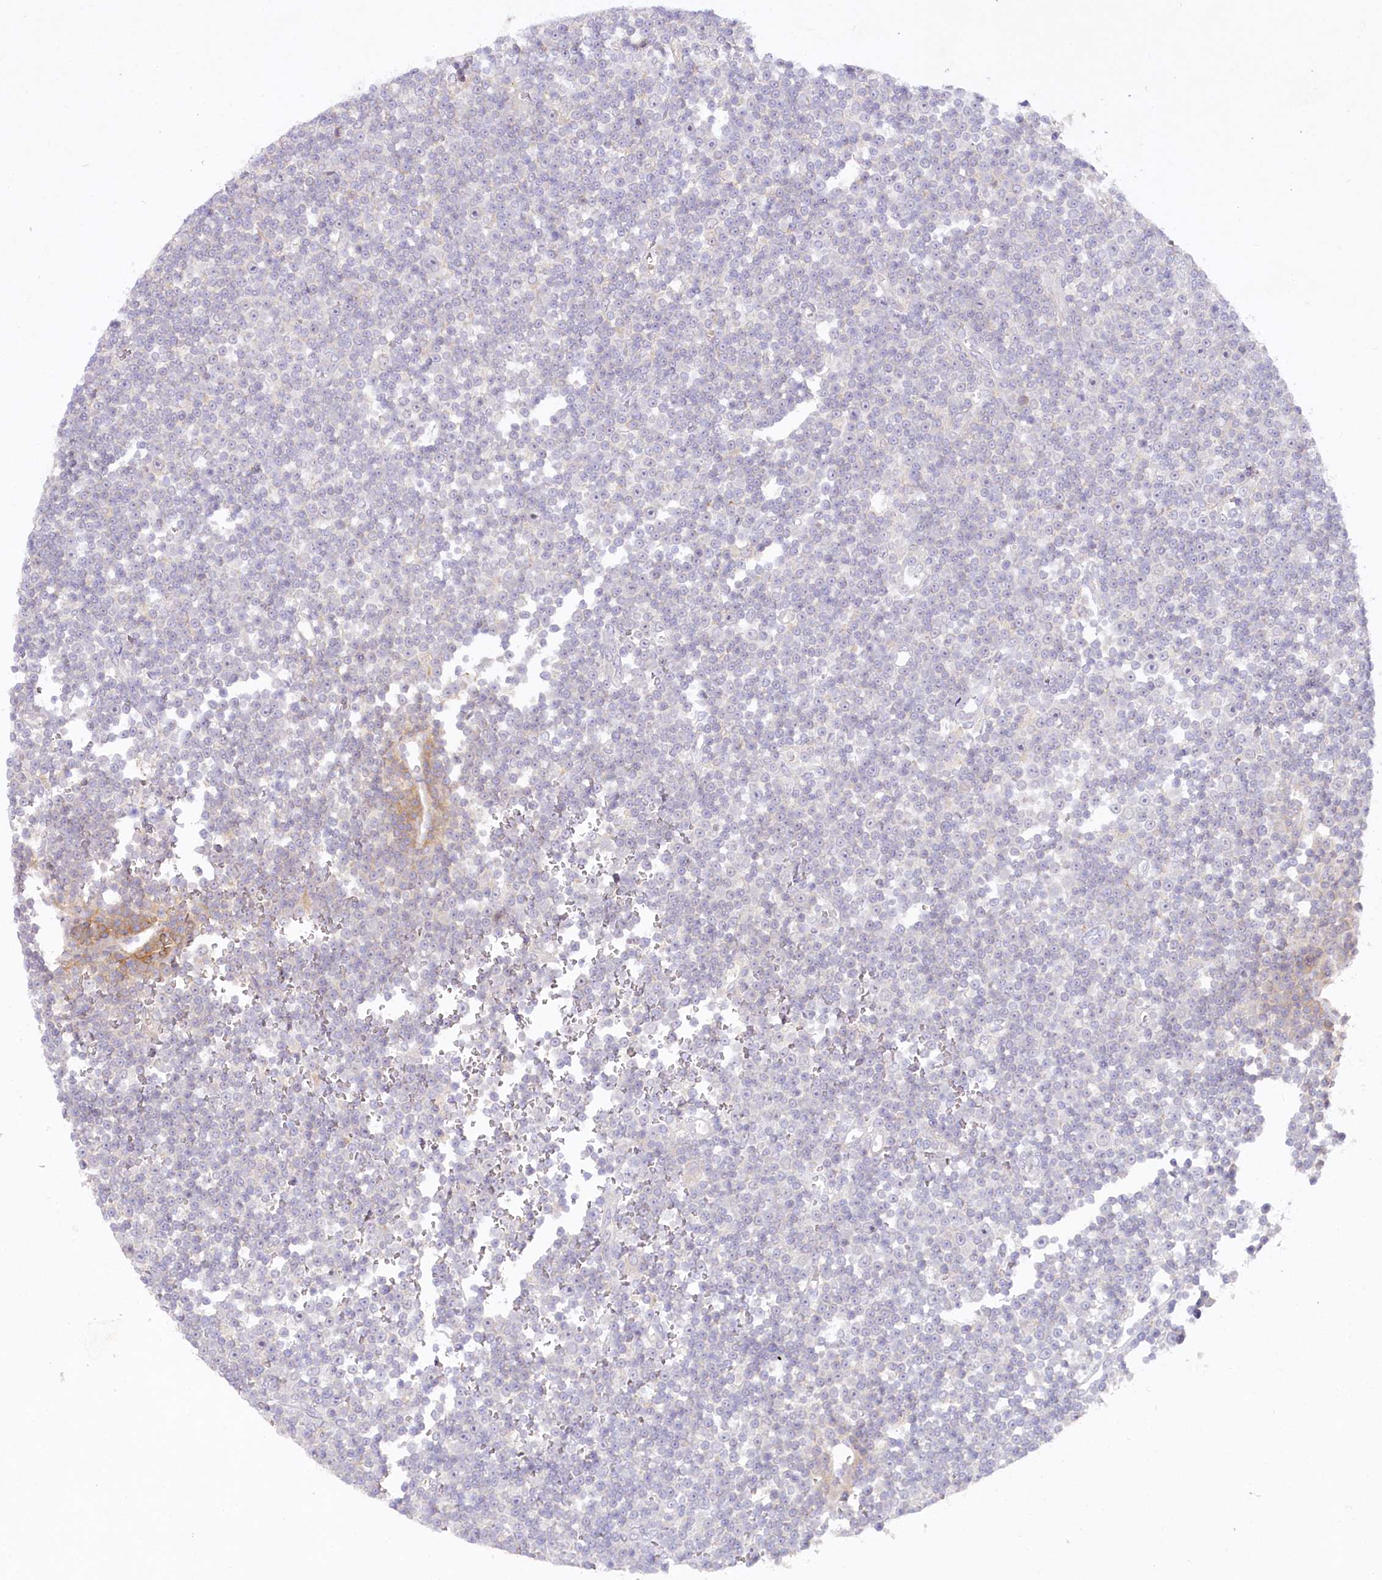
{"staining": {"intensity": "negative", "quantity": "none", "location": "none"}, "tissue": "lymphoma", "cell_type": "Tumor cells", "image_type": "cancer", "snomed": [{"axis": "morphology", "description": "Malignant lymphoma, non-Hodgkin's type, Low grade"}, {"axis": "topography", "description": "Lymph node"}], "caption": "Photomicrograph shows no protein expression in tumor cells of lymphoma tissue.", "gene": "EFHC2", "patient": {"sex": "female", "age": 67}}